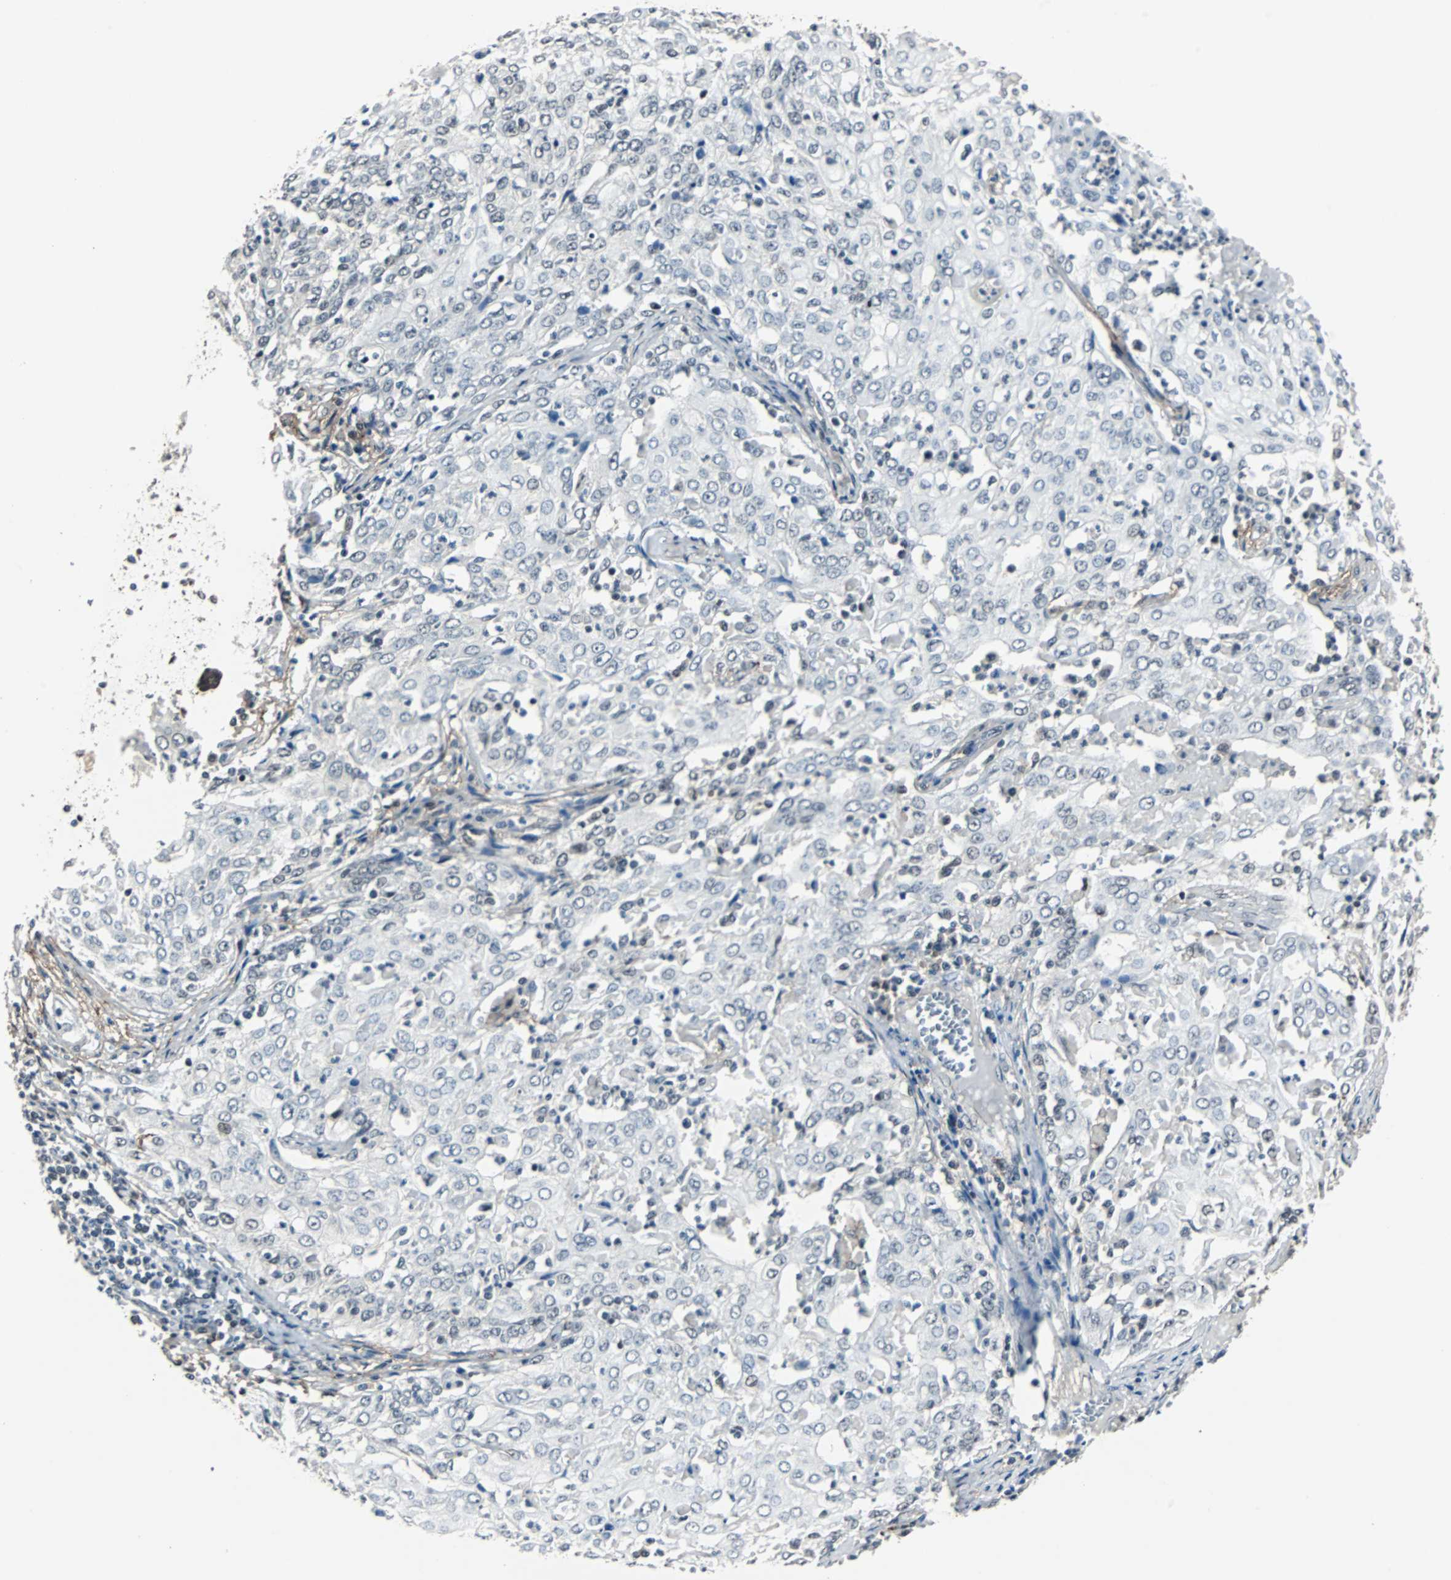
{"staining": {"intensity": "negative", "quantity": "none", "location": "none"}, "tissue": "cervical cancer", "cell_type": "Tumor cells", "image_type": "cancer", "snomed": [{"axis": "morphology", "description": "Squamous cell carcinoma, NOS"}, {"axis": "topography", "description": "Cervix"}], "caption": "Immunohistochemical staining of squamous cell carcinoma (cervical) reveals no significant staining in tumor cells. (DAB (3,3'-diaminobenzidine) IHC visualized using brightfield microscopy, high magnification).", "gene": "MKX", "patient": {"sex": "female", "age": 39}}